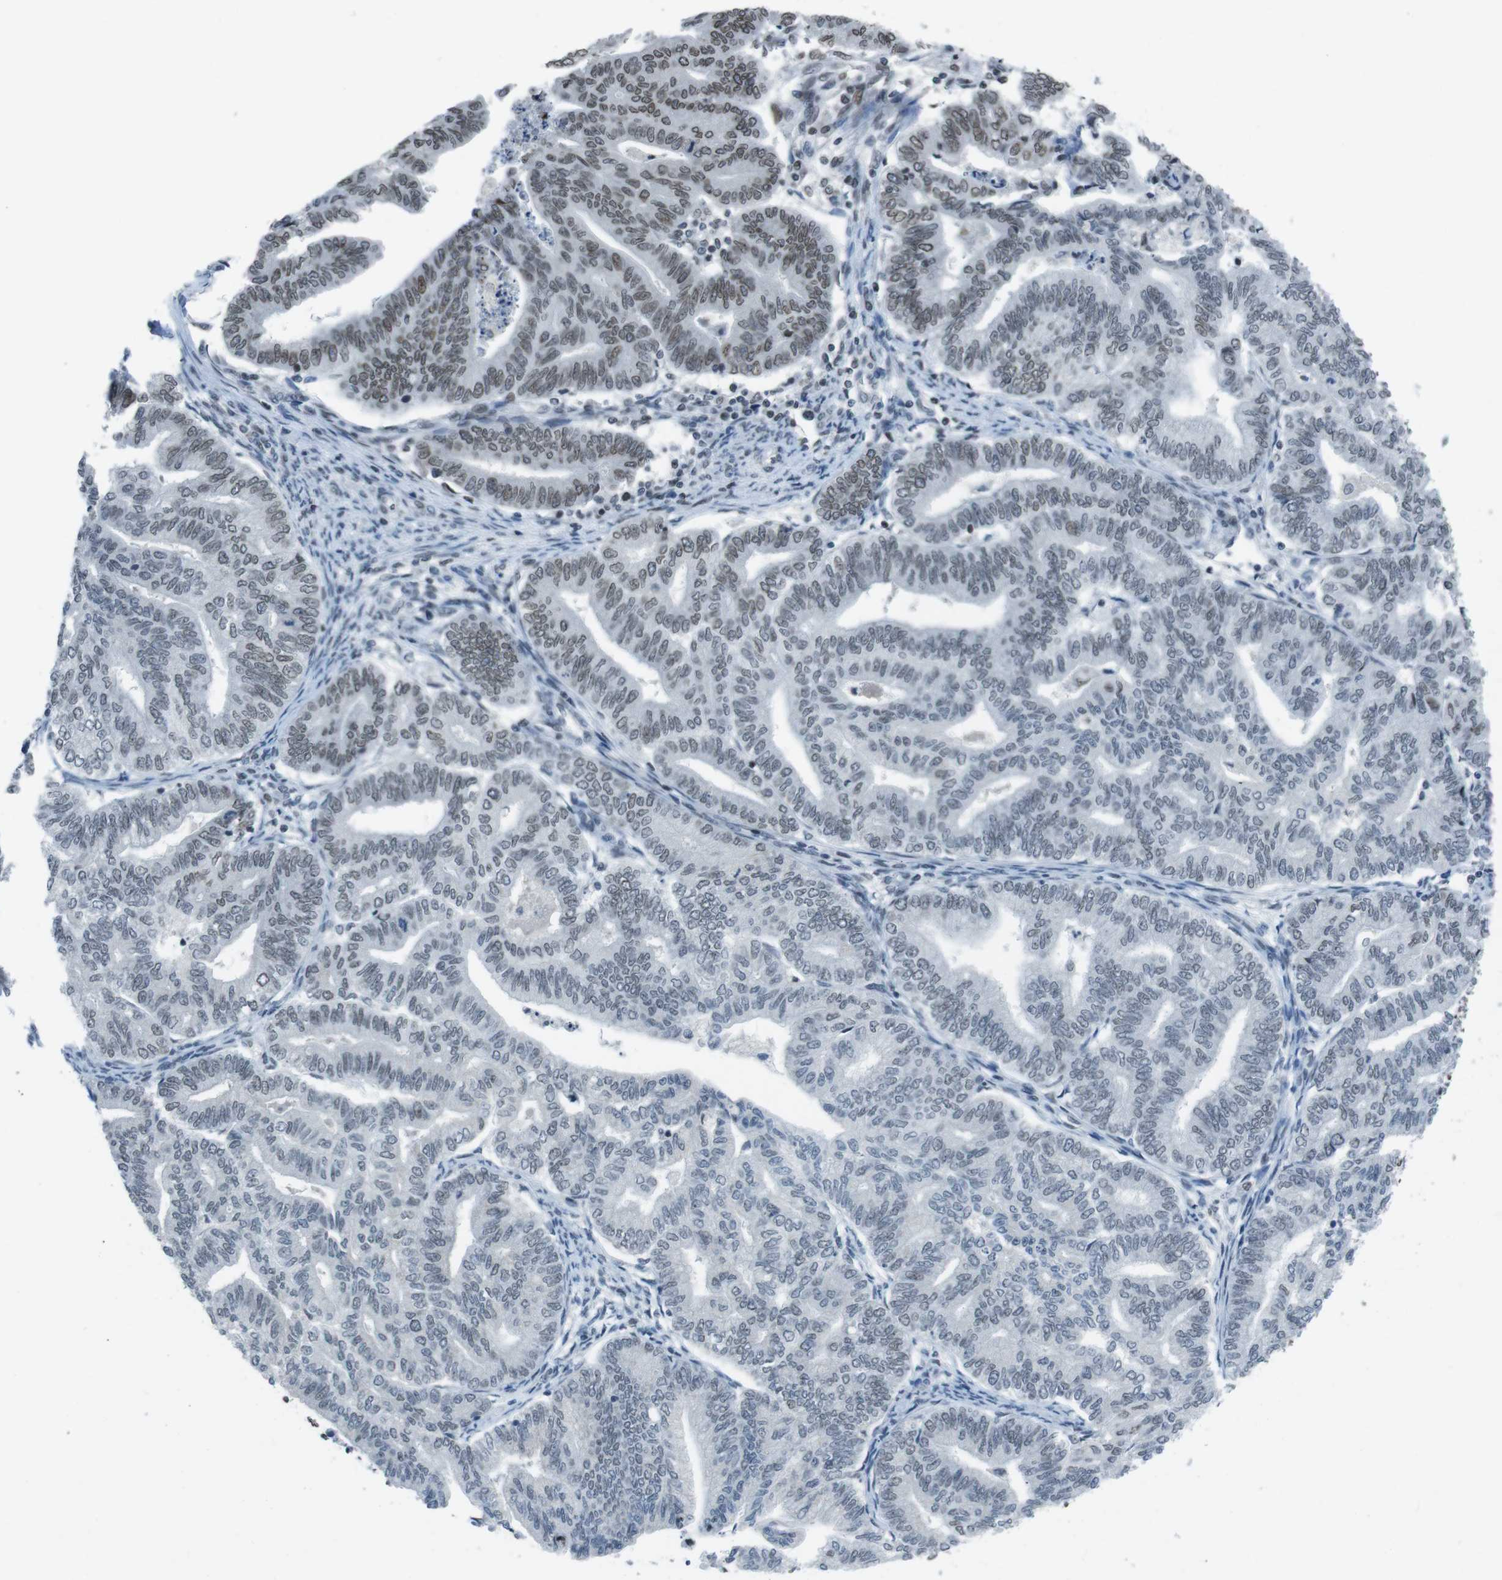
{"staining": {"intensity": "moderate", "quantity": "25%-75%", "location": "cytoplasmic/membranous,nuclear"}, "tissue": "endometrial cancer", "cell_type": "Tumor cells", "image_type": "cancer", "snomed": [{"axis": "morphology", "description": "Adenocarcinoma, NOS"}, {"axis": "topography", "description": "Endometrium"}], "caption": "A medium amount of moderate cytoplasmic/membranous and nuclear expression is appreciated in about 25%-75% of tumor cells in endometrial adenocarcinoma tissue.", "gene": "MAD1L1", "patient": {"sex": "female", "age": 79}}